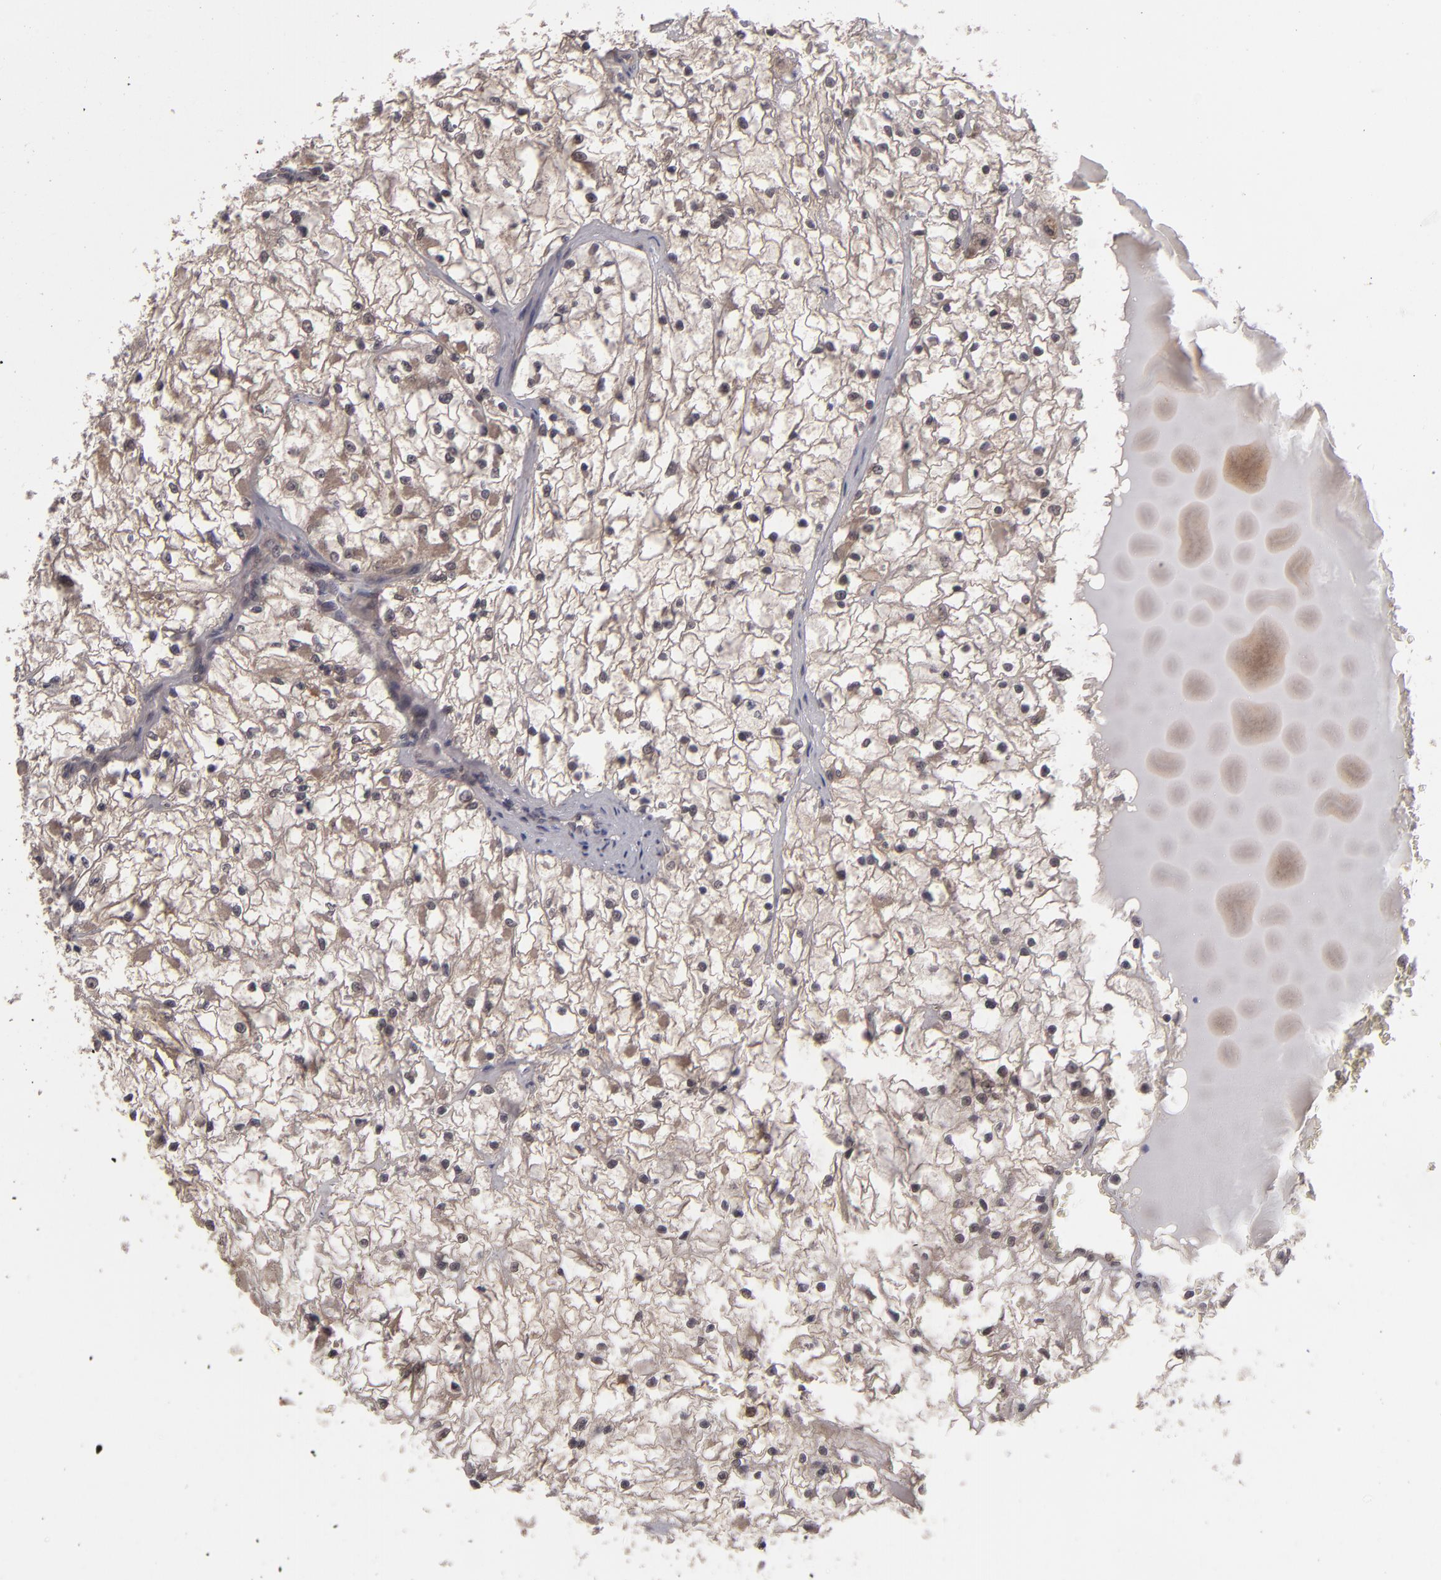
{"staining": {"intensity": "weak", "quantity": ">75%", "location": "cytoplasmic/membranous"}, "tissue": "renal cancer", "cell_type": "Tumor cells", "image_type": "cancer", "snomed": [{"axis": "morphology", "description": "Adenocarcinoma, NOS"}, {"axis": "topography", "description": "Kidney"}], "caption": "Weak cytoplasmic/membranous protein staining is present in approximately >75% of tumor cells in renal cancer. (DAB = brown stain, brightfield microscopy at high magnification).", "gene": "TYMS", "patient": {"sex": "male", "age": 61}}